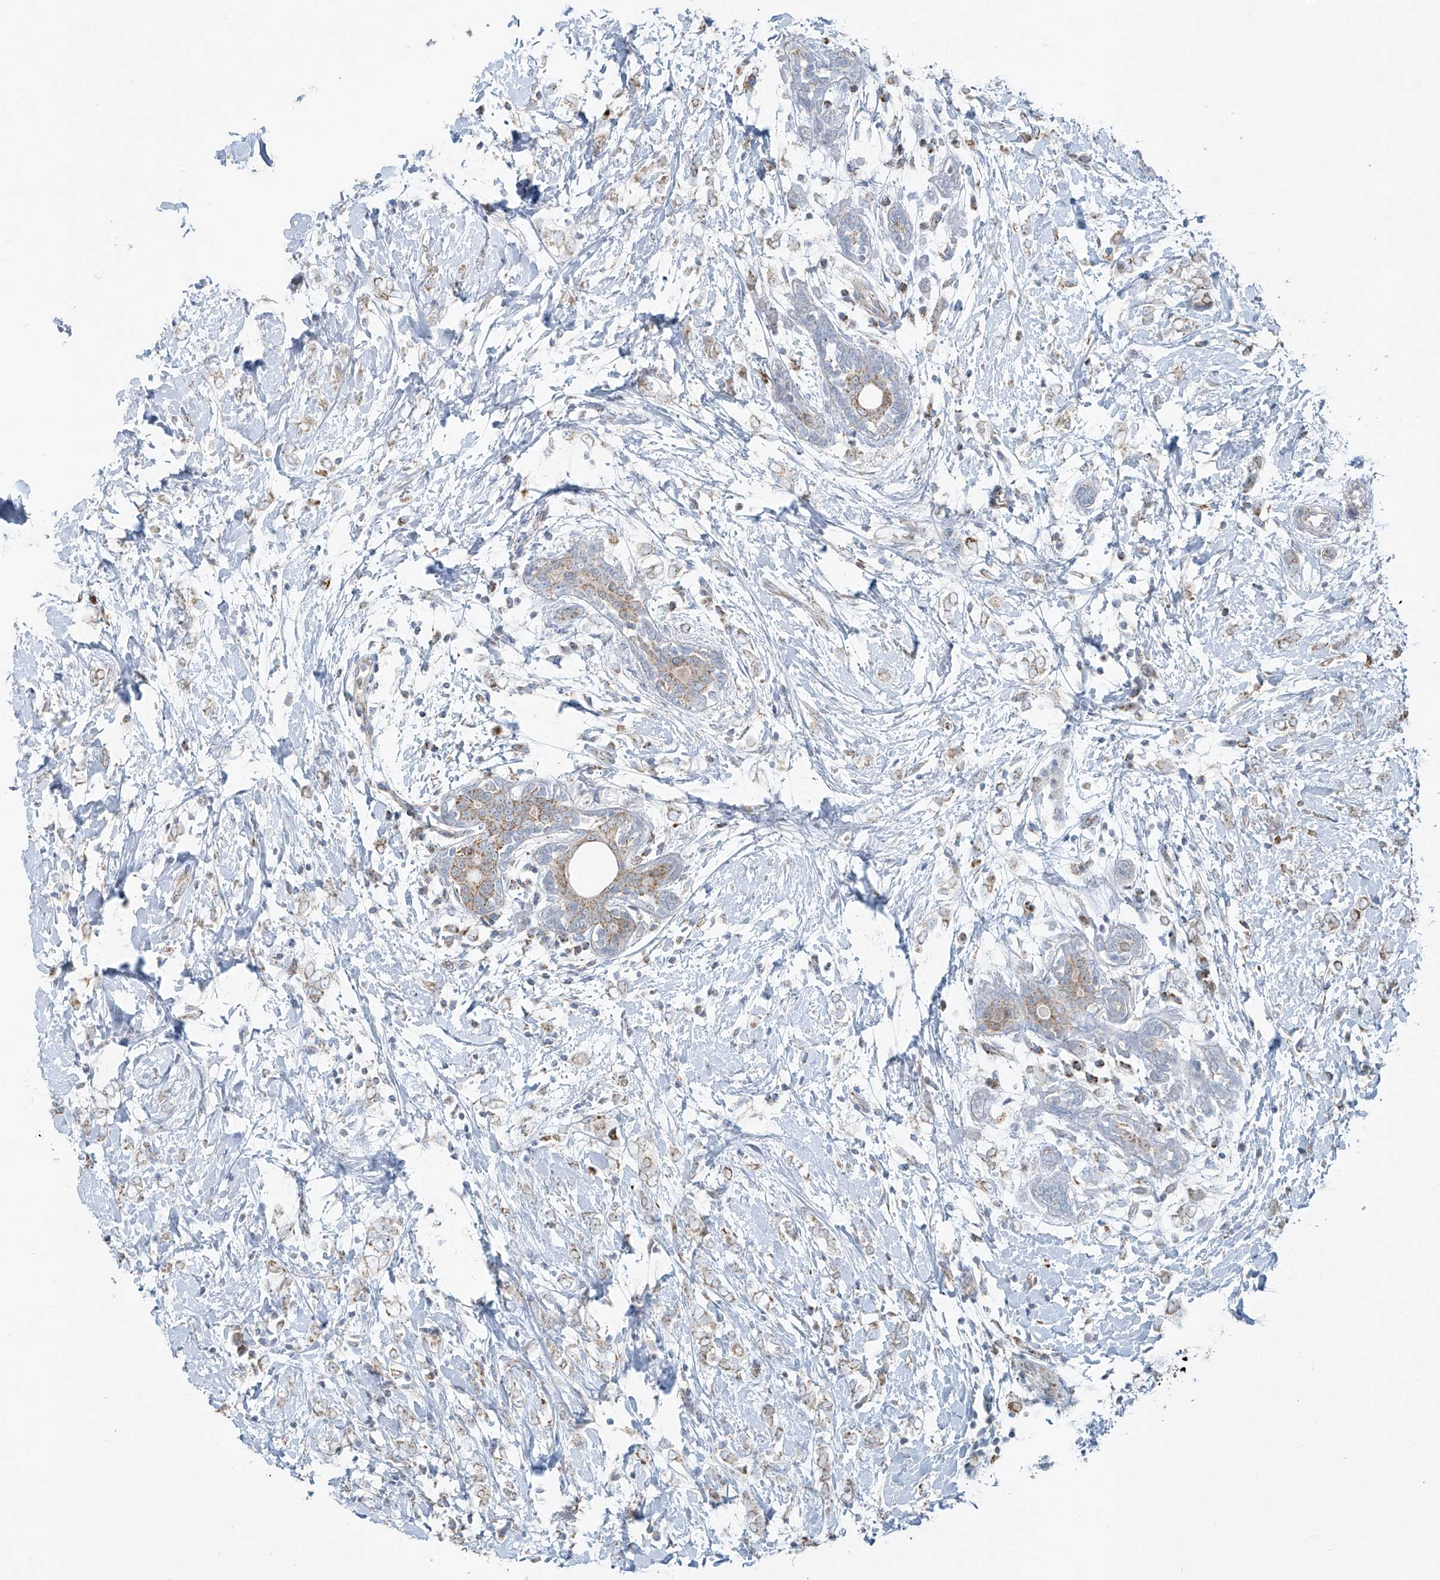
{"staining": {"intensity": "weak", "quantity": "<25%", "location": "cytoplasmic/membranous"}, "tissue": "breast cancer", "cell_type": "Tumor cells", "image_type": "cancer", "snomed": [{"axis": "morphology", "description": "Normal tissue, NOS"}, {"axis": "morphology", "description": "Lobular carcinoma"}, {"axis": "topography", "description": "Breast"}], "caption": "Tumor cells show no significant positivity in breast lobular carcinoma.", "gene": "SMDT1", "patient": {"sex": "female", "age": 47}}